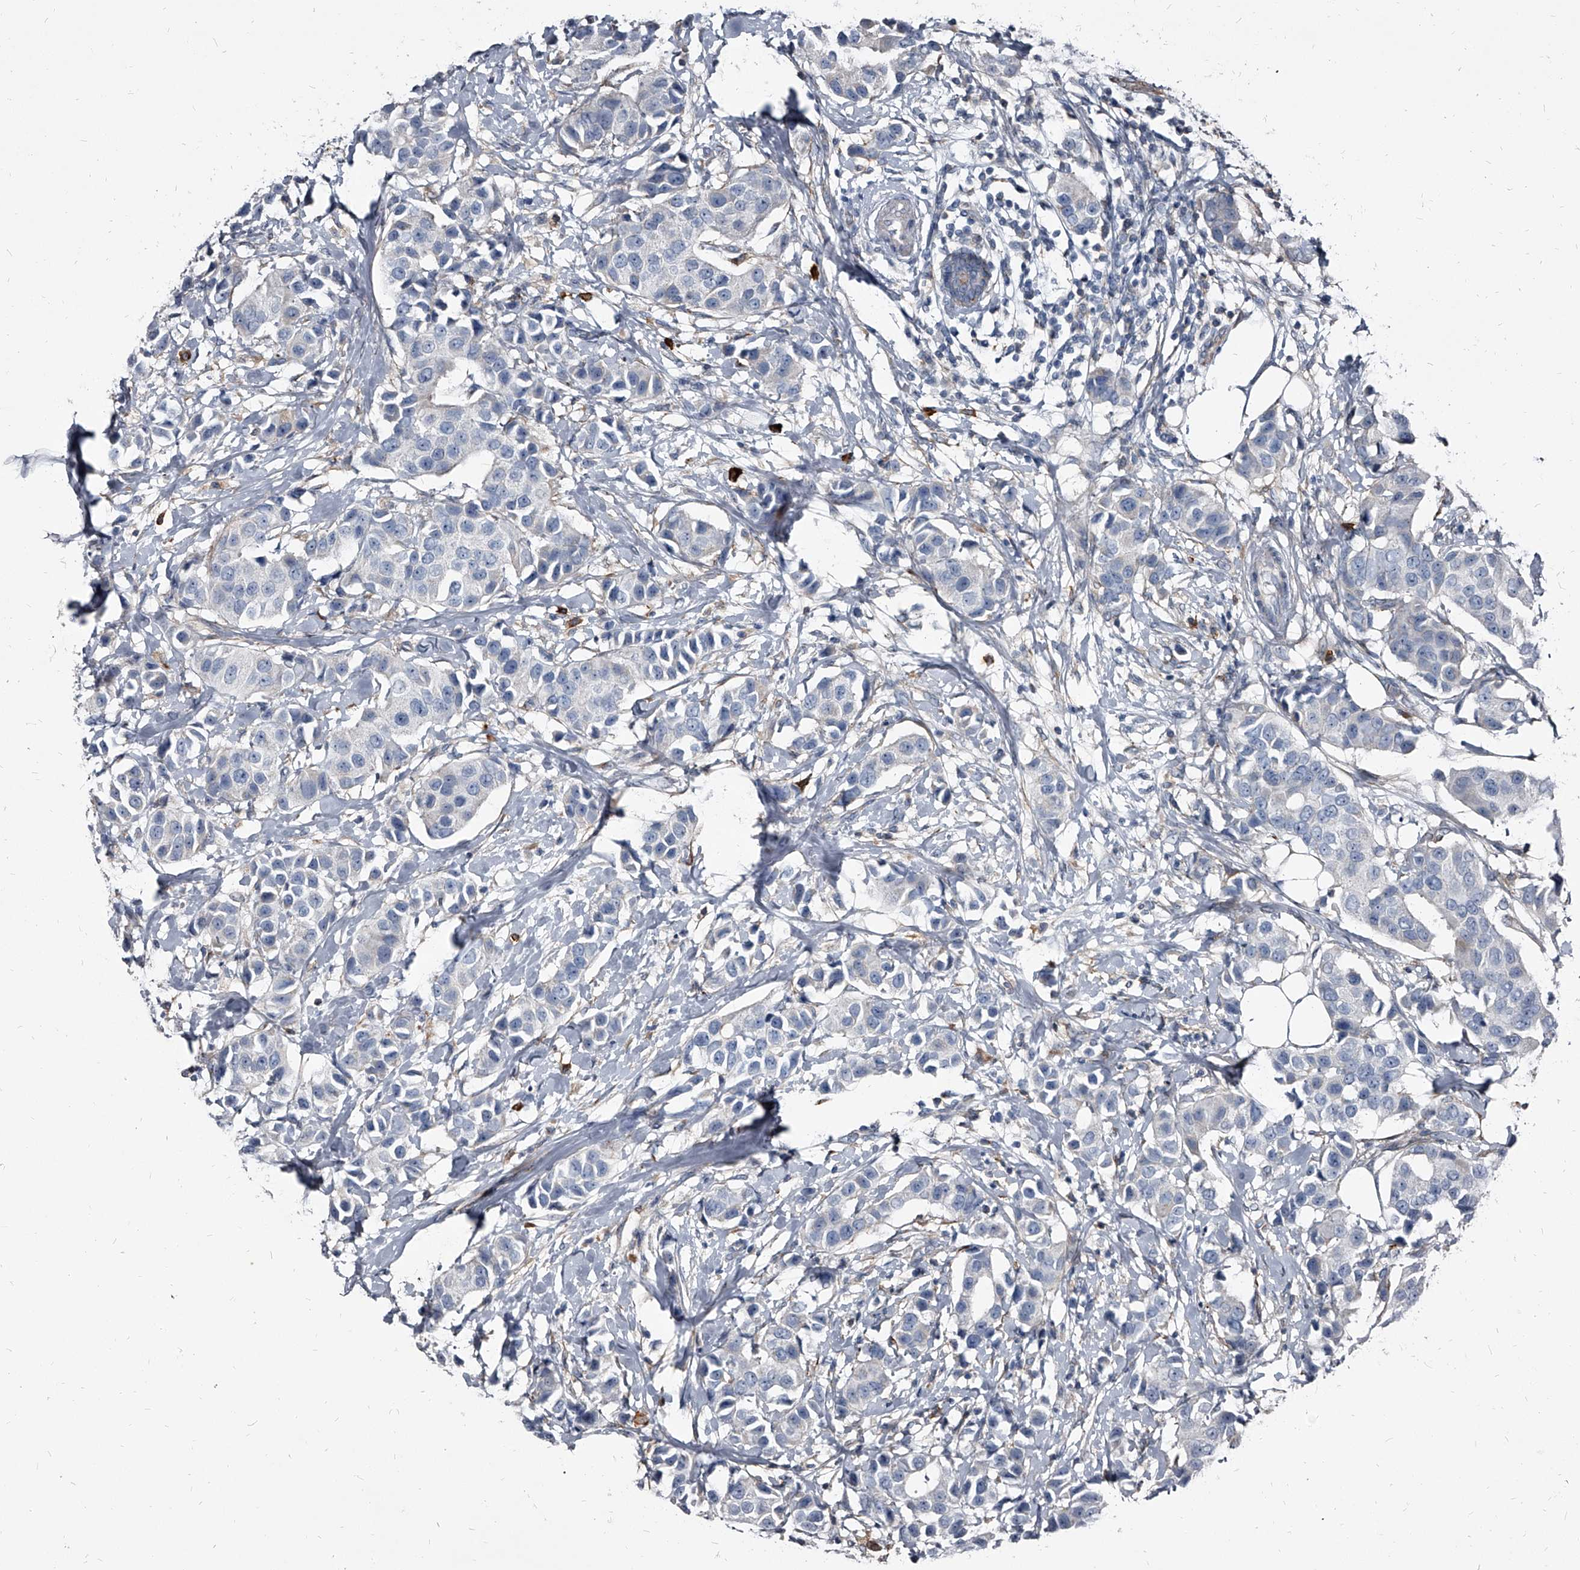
{"staining": {"intensity": "negative", "quantity": "none", "location": "none"}, "tissue": "breast cancer", "cell_type": "Tumor cells", "image_type": "cancer", "snomed": [{"axis": "morphology", "description": "Normal tissue, NOS"}, {"axis": "morphology", "description": "Duct carcinoma"}, {"axis": "topography", "description": "Breast"}], "caption": "This is a photomicrograph of IHC staining of breast cancer, which shows no positivity in tumor cells.", "gene": "PGLYRP3", "patient": {"sex": "female", "age": 39}}